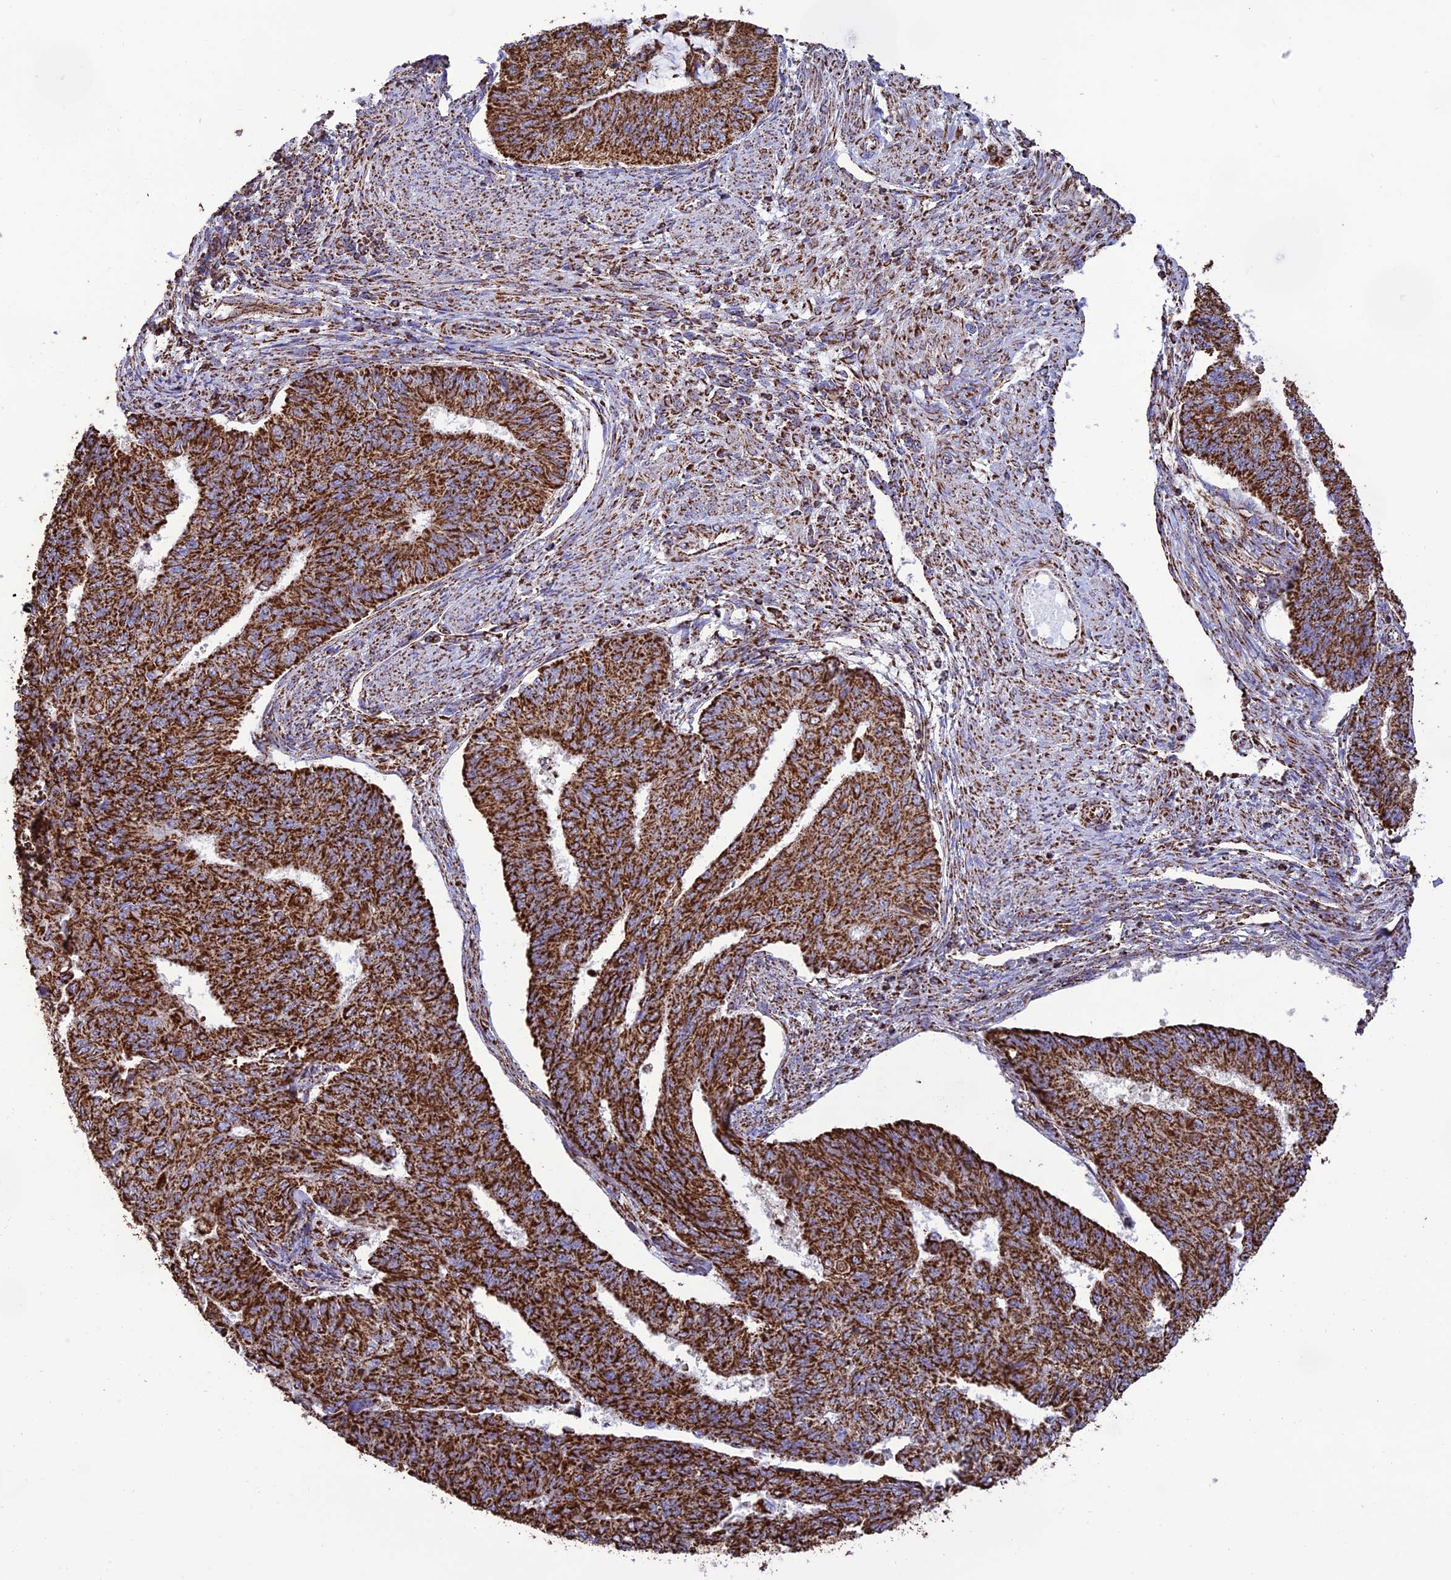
{"staining": {"intensity": "strong", "quantity": ">75%", "location": "cytoplasmic/membranous"}, "tissue": "endometrial cancer", "cell_type": "Tumor cells", "image_type": "cancer", "snomed": [{"axis": "morphology", "description": "Adenocarcinoma, NOS"}, {"axis": "topography", "description": "Endometrium"}], "caption": "This is a histology image of immunohistochemistry staining of adenocarcinoma (endometrial), which shows strong positivity in the cytoplasmic/membranous of tumor cells.", "gene": "NDUFAF1", "patient": {"sex": "female", "age": 32}}